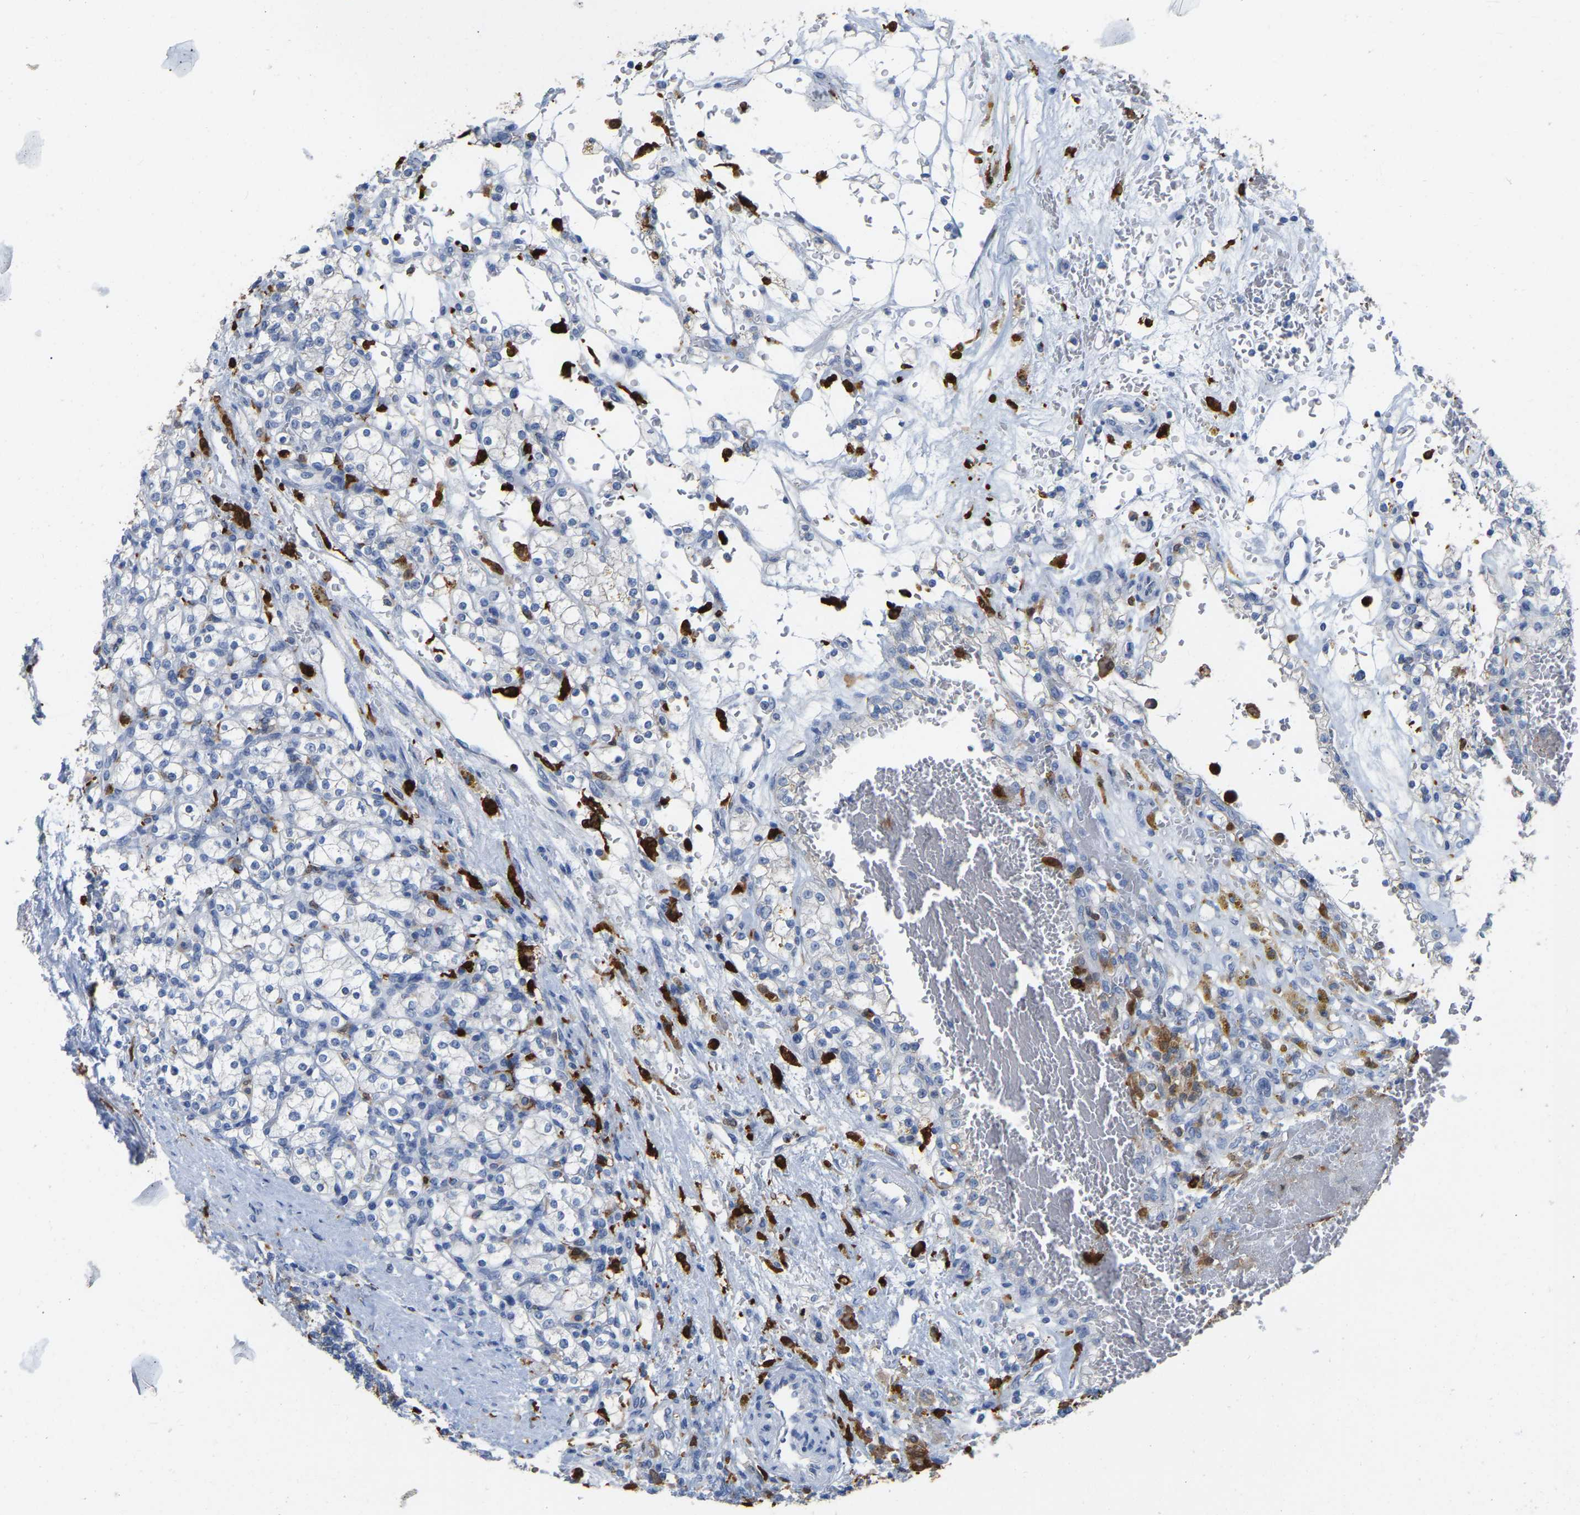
{"staining": {"intensity": "negative", "quantity": "none", "location": "none"}, "tissue": "renal cancer", "cell_type": "Tumor cells", "image_type": "cancer", "snomed": [{"axis": "morphology", "description": "Normal tissue, NOS"}, {"axis": "morphology", "description": "Adenocarcinoma, NOS"}, {"axis": "topography", "description": "Kidney"}], "caption": "The histopathology image demonstrates no significant expression in tumor cells of renal cancer.", "gene": "ULBP2", "patient": {"sex": "female", "age": 55}}